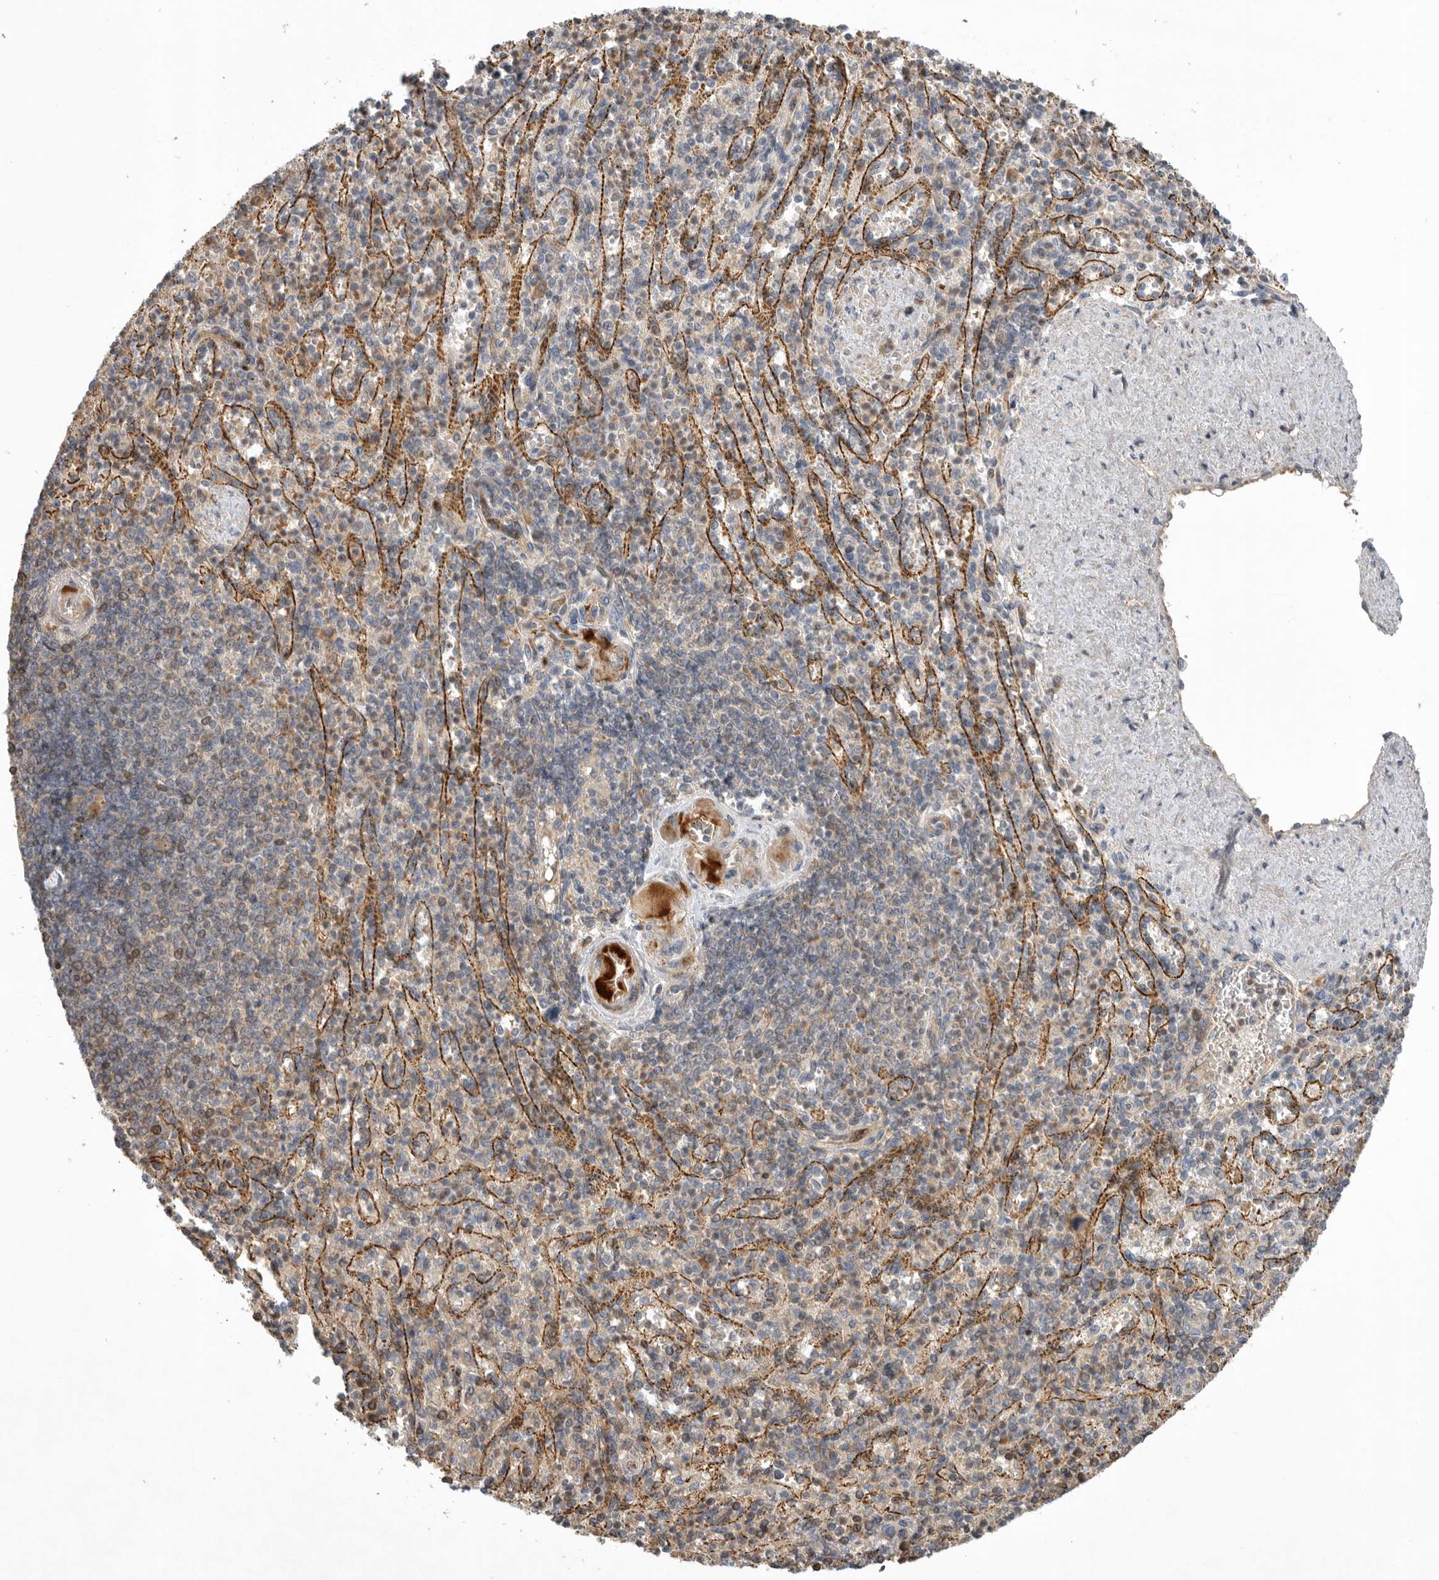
{"staining": {"intensity": "weak", "quantity": "<25%", "location": "cytoplasmic/membranous"}, "tissue": "spleen", "cell_type": "Cells in red pulp", "image_type": "normal", "snomed": [{"axis": "morphology", "description": "Normal tissue, NOS"}, {"axis": "topography", "description": "Spleen"}], "caption": "An image of human spleen is negative for staining in cells in red pulp. The staining is performed using DAB brown chromogen with nuclei counter-stained in using hematoxylin.", "gene": "KIF2B", "patient": {"sex": "female", "age": 74}}